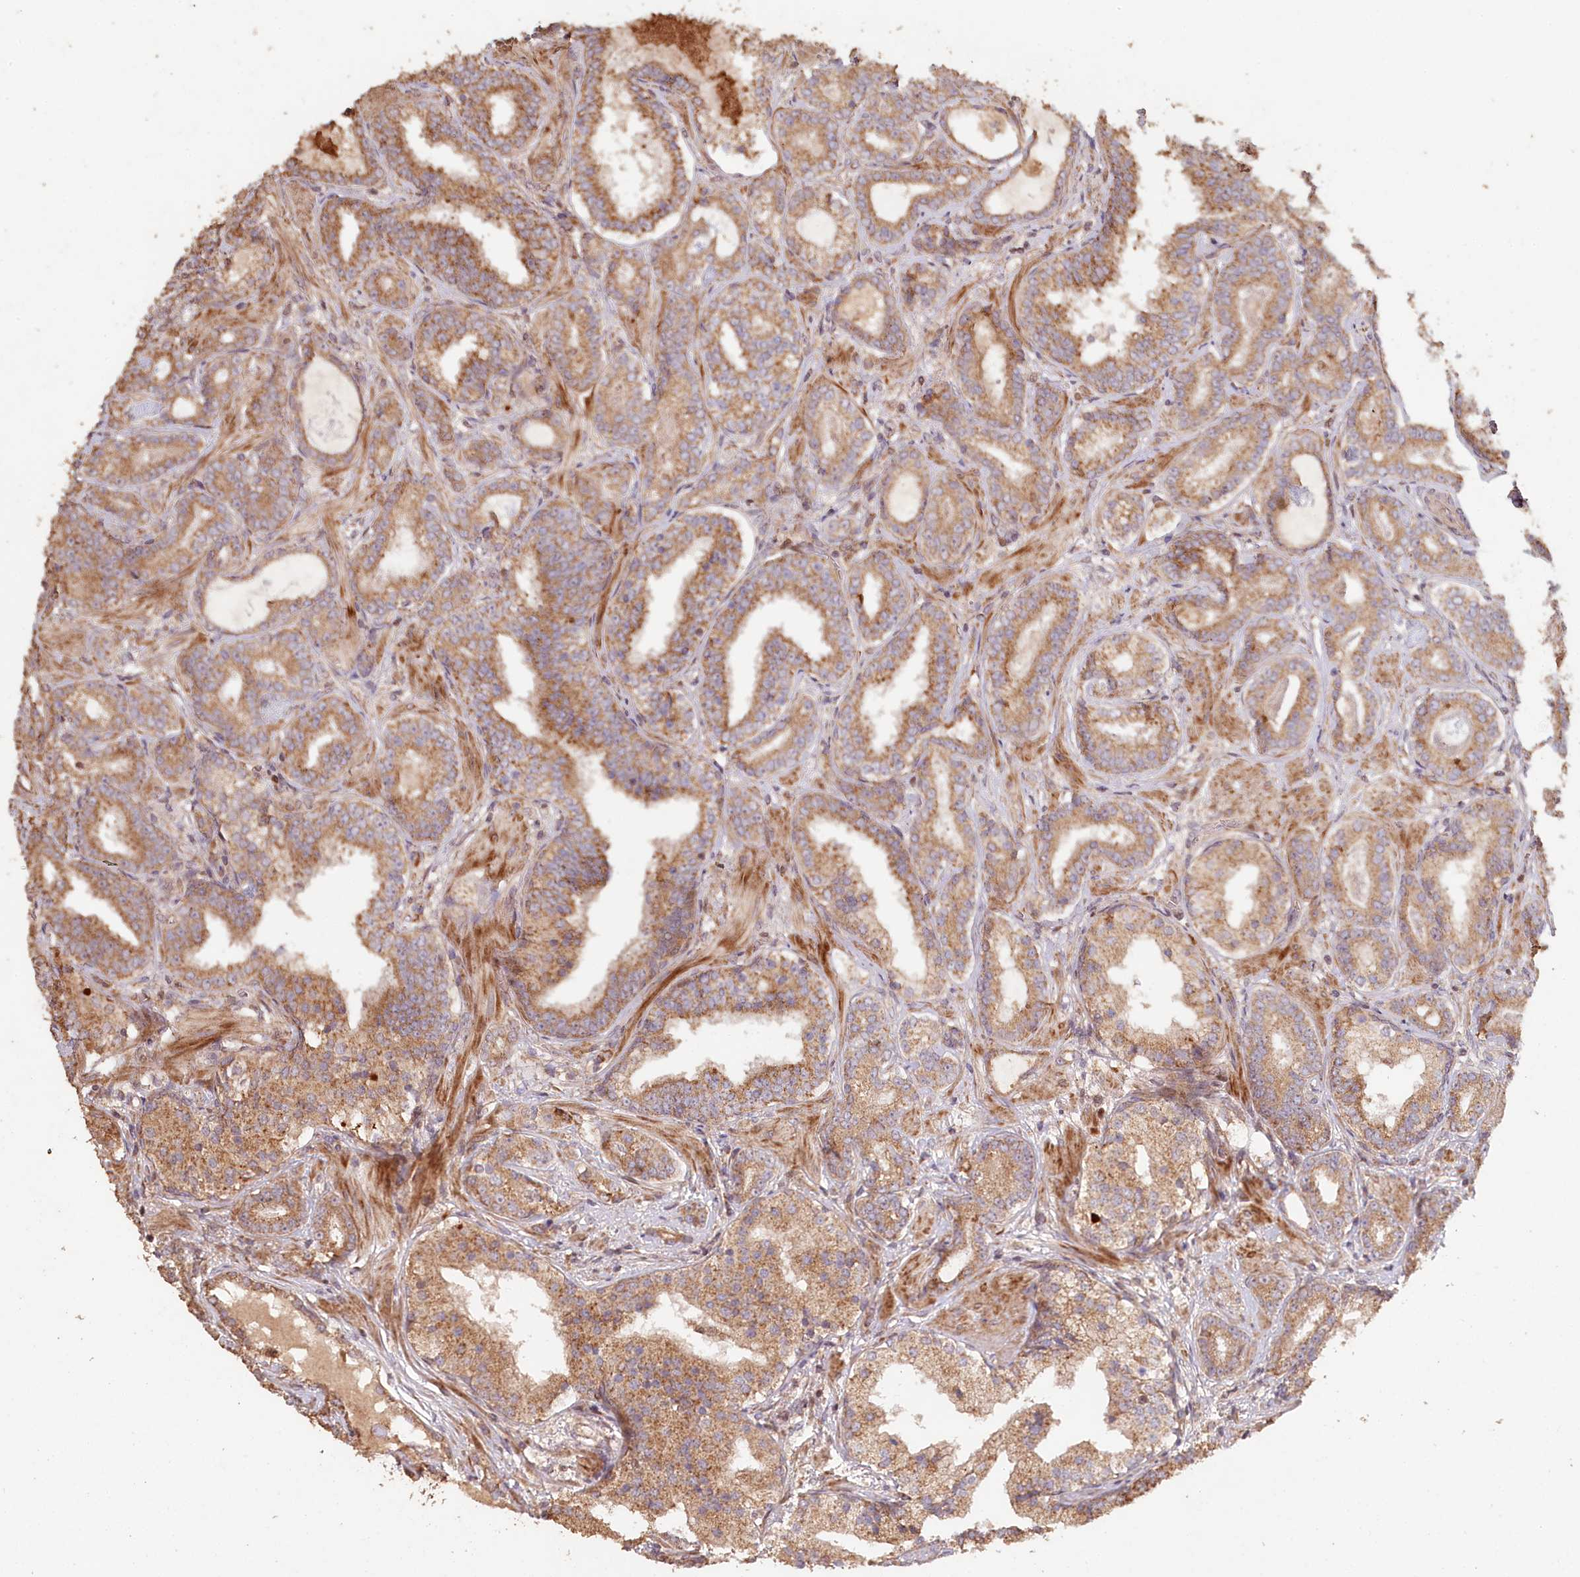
{"staining": {"intensity": "moderate", "quantity": ">75%", "location": "cytoplasmic/membranous"}, "tissue": "prostate cancer", "cell_type": "Tumor cells", "image_type": "cancer", "snomed": [{"axis": "morphology", "description": "Adenocarcinoma, High grade"}, {"axis": "topography", "description": "Prostate"}], "caption": "Prostate adenocarcinoma (high-grade) tissue demonstrates moderate cytoplasmic/membranous expression in about >75% of tumor cells, visualized by immunohistochemistry.", "gene": "HAL", "patient": {"sex": "male", "age": 58}}